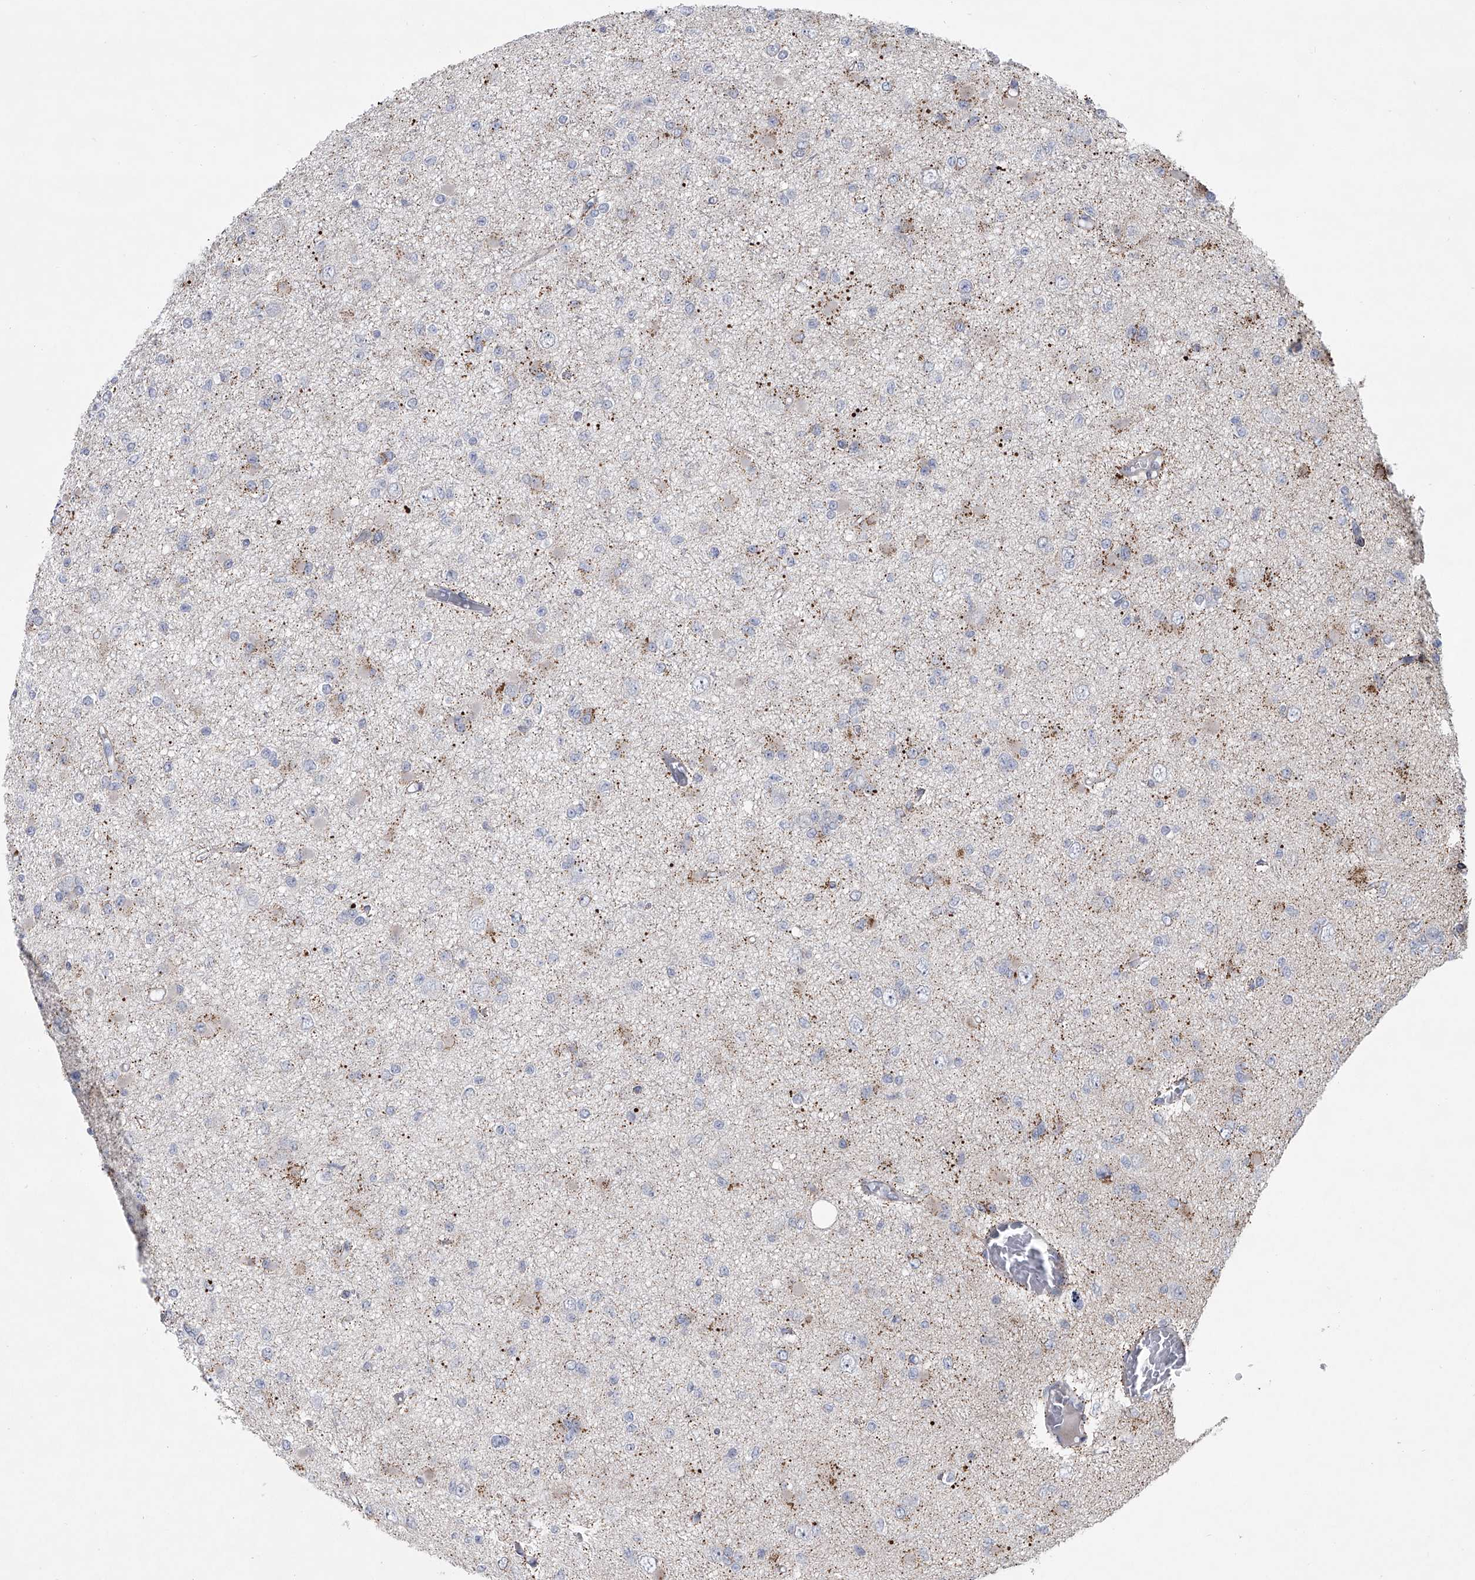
{"staining": {"intensity": "negative", "quantity": "none", "location": "none"}, "tissue": "glioma", "cell_type": "Tumor cells", "image_type": "cancer", "snomed": [{"axis": "morphology", "description": "Glioma, malignant, Low grade"}, {"axis": "topography", "description": "Brain"}], "caption": "DAB immunohistochemical staining of glioma shows no significant positivity in tumor cells.", "gene": "HEATR6", "patient": {"sex": "female", "age": 22}}